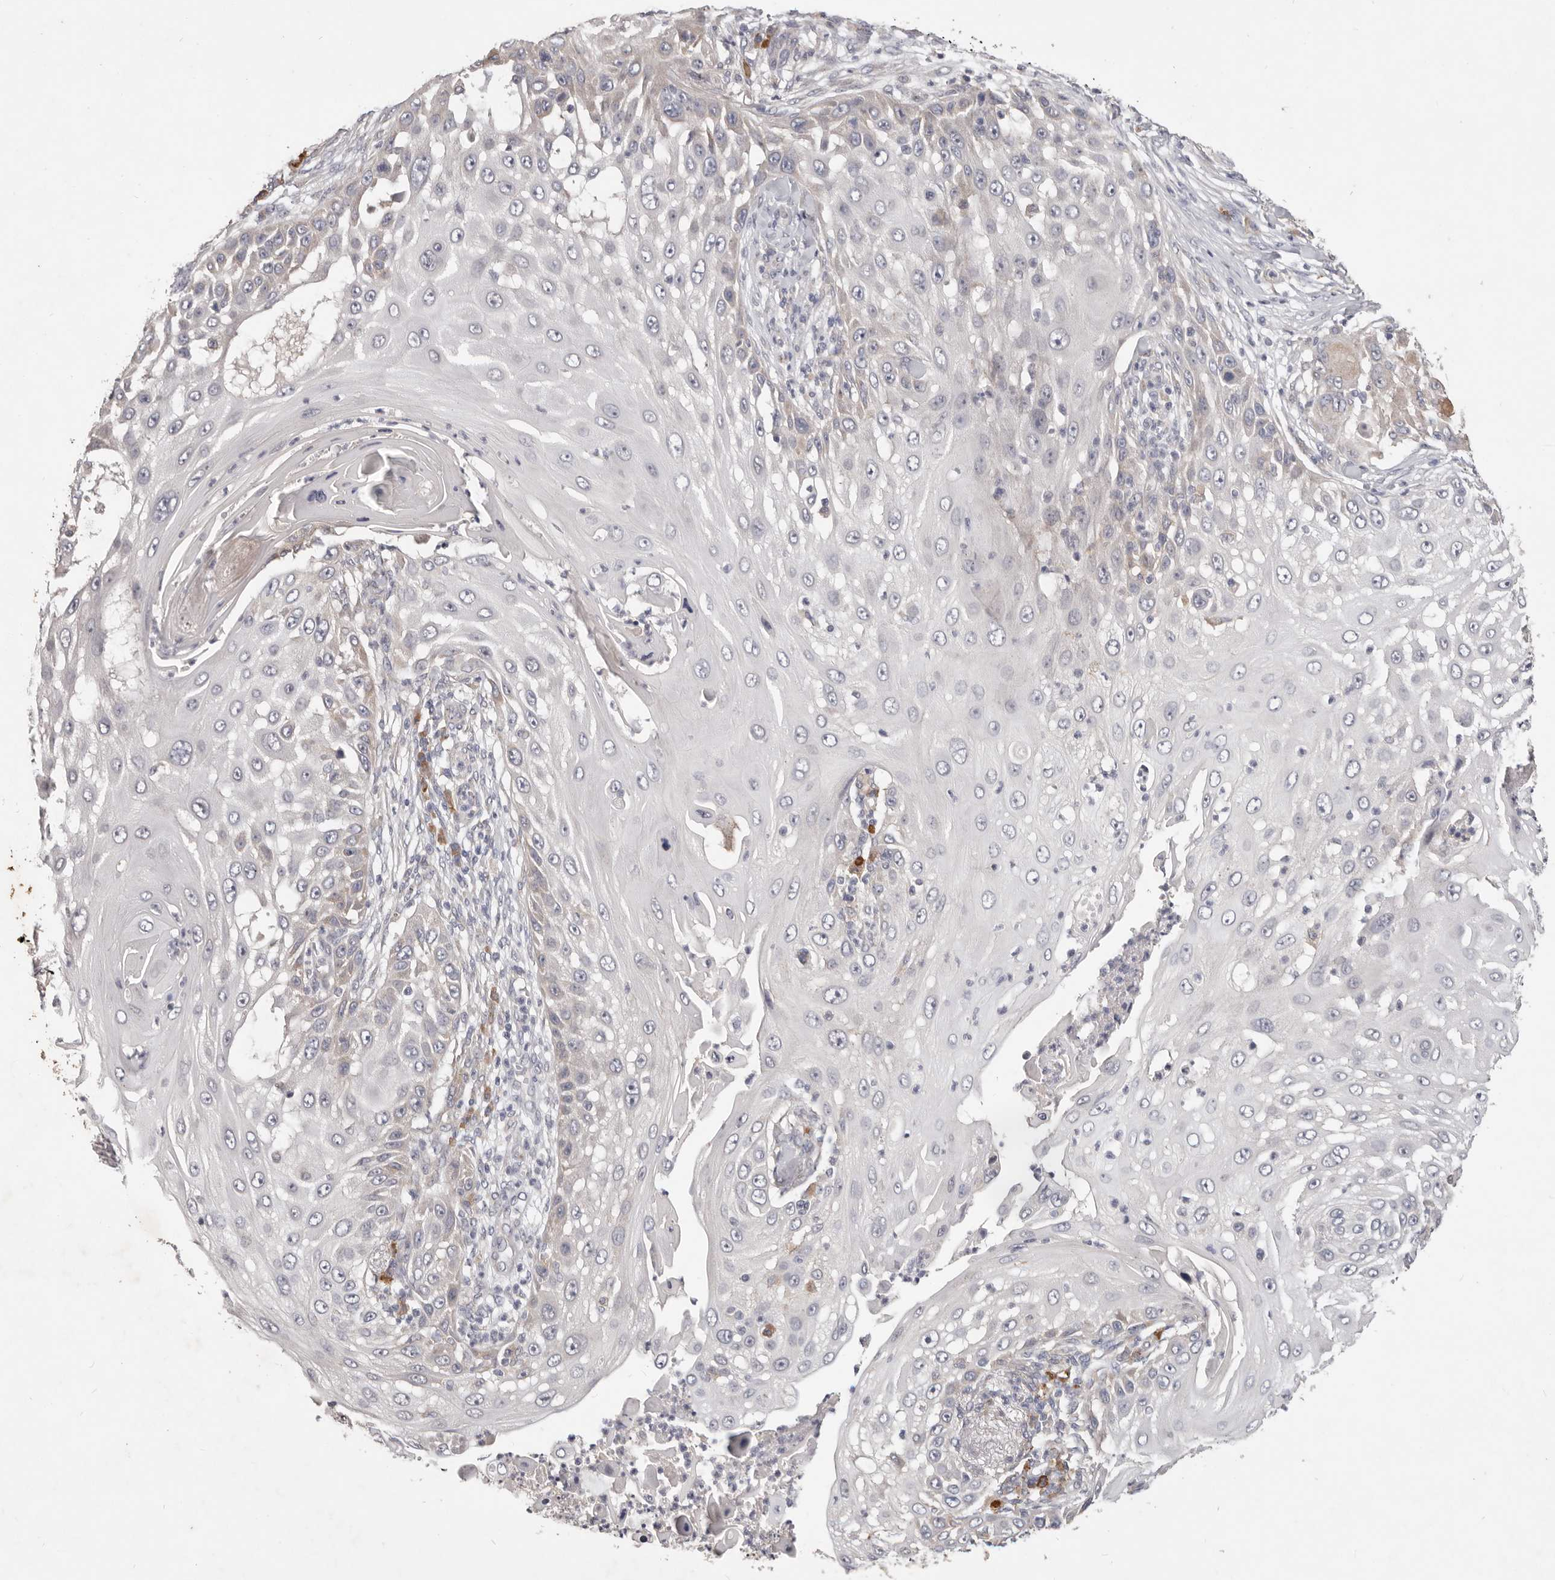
{"staining": {"intensity": "negative", "quantity": "none", "location": "none"}, "tissue": "skin cancer", "cell_type": "Tumor cells", "image_type": "cancer", "snomed": [{"axis": "morphology", "description": "Squamous cell carcinoma, NOS"}, {"axis": "topography", "description": "Skin"}], "caption": "Image shows no protein staining in tumor cells of skin squamous cell carcinoma tissue. (Stains: DAB (3,3'-diaminobenzidine) immunohistochemistry with hematoxylin counter stain, Microscopy: brightfield microscopy at high magnification).", "gene": "WDR77", "patient": {"sex": "female", "age": 44}}